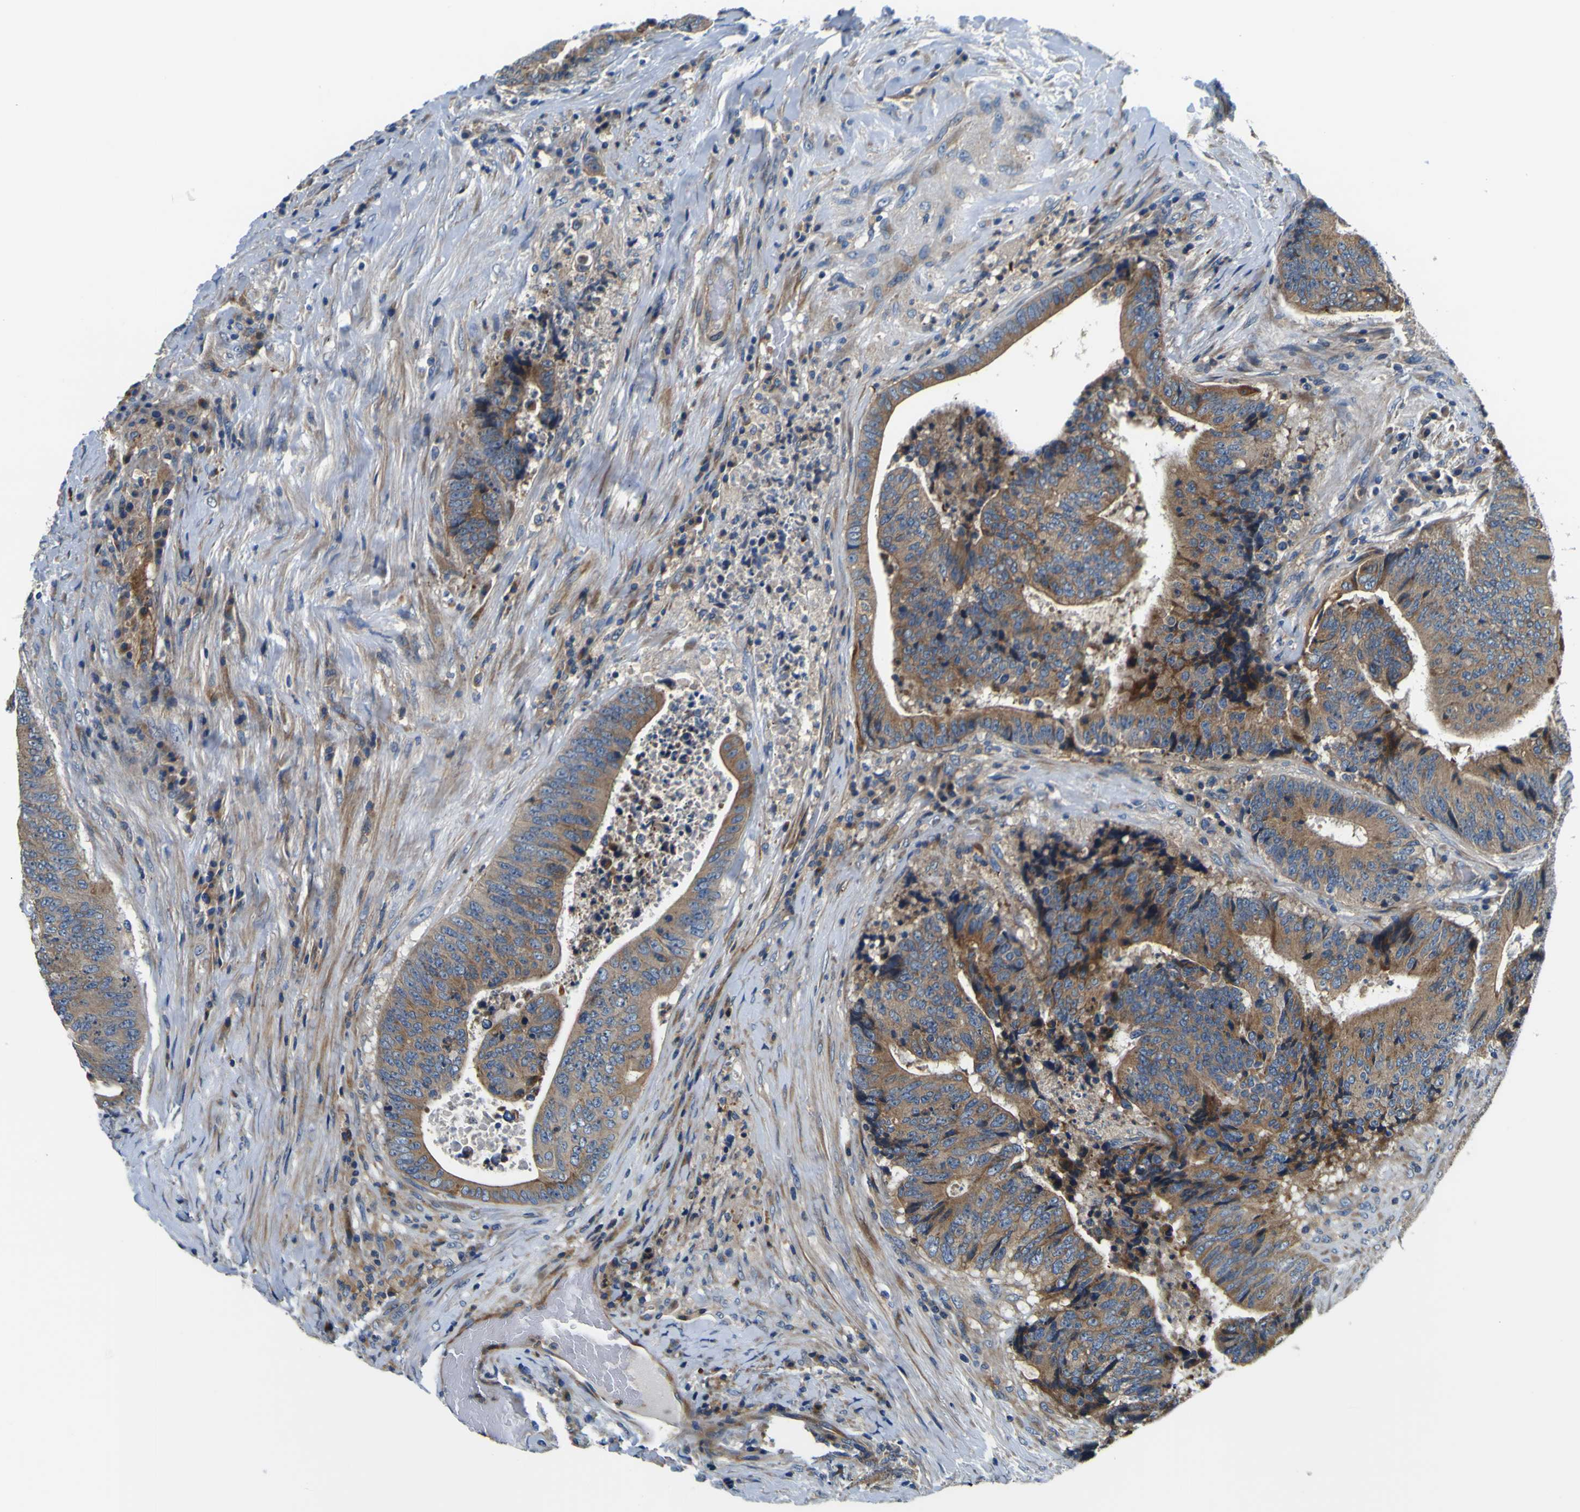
{"staining": {"intensity": "moderate", "quantity": ">75%", "location": "cytoplasmic/membranous"}, "tissue": "colorectal cancer", "cell_type": "Tumor cells", "image_type": "cancer", "snomed": [{"axis": "morphology", "description": "Adenocarcinoma, NOS"}, {"axis": "topography", "description": "Rectum"}], "caption": "Immunohistochemistry (DAB) staining of human adenocarcinoma (colorectal) exhibits moderate cytoplasmic/membranous protein positivity in approximately >75% of tumor cells.", "gene": "CLSTN1", "patient": {"sex": "male", "age": 72}}